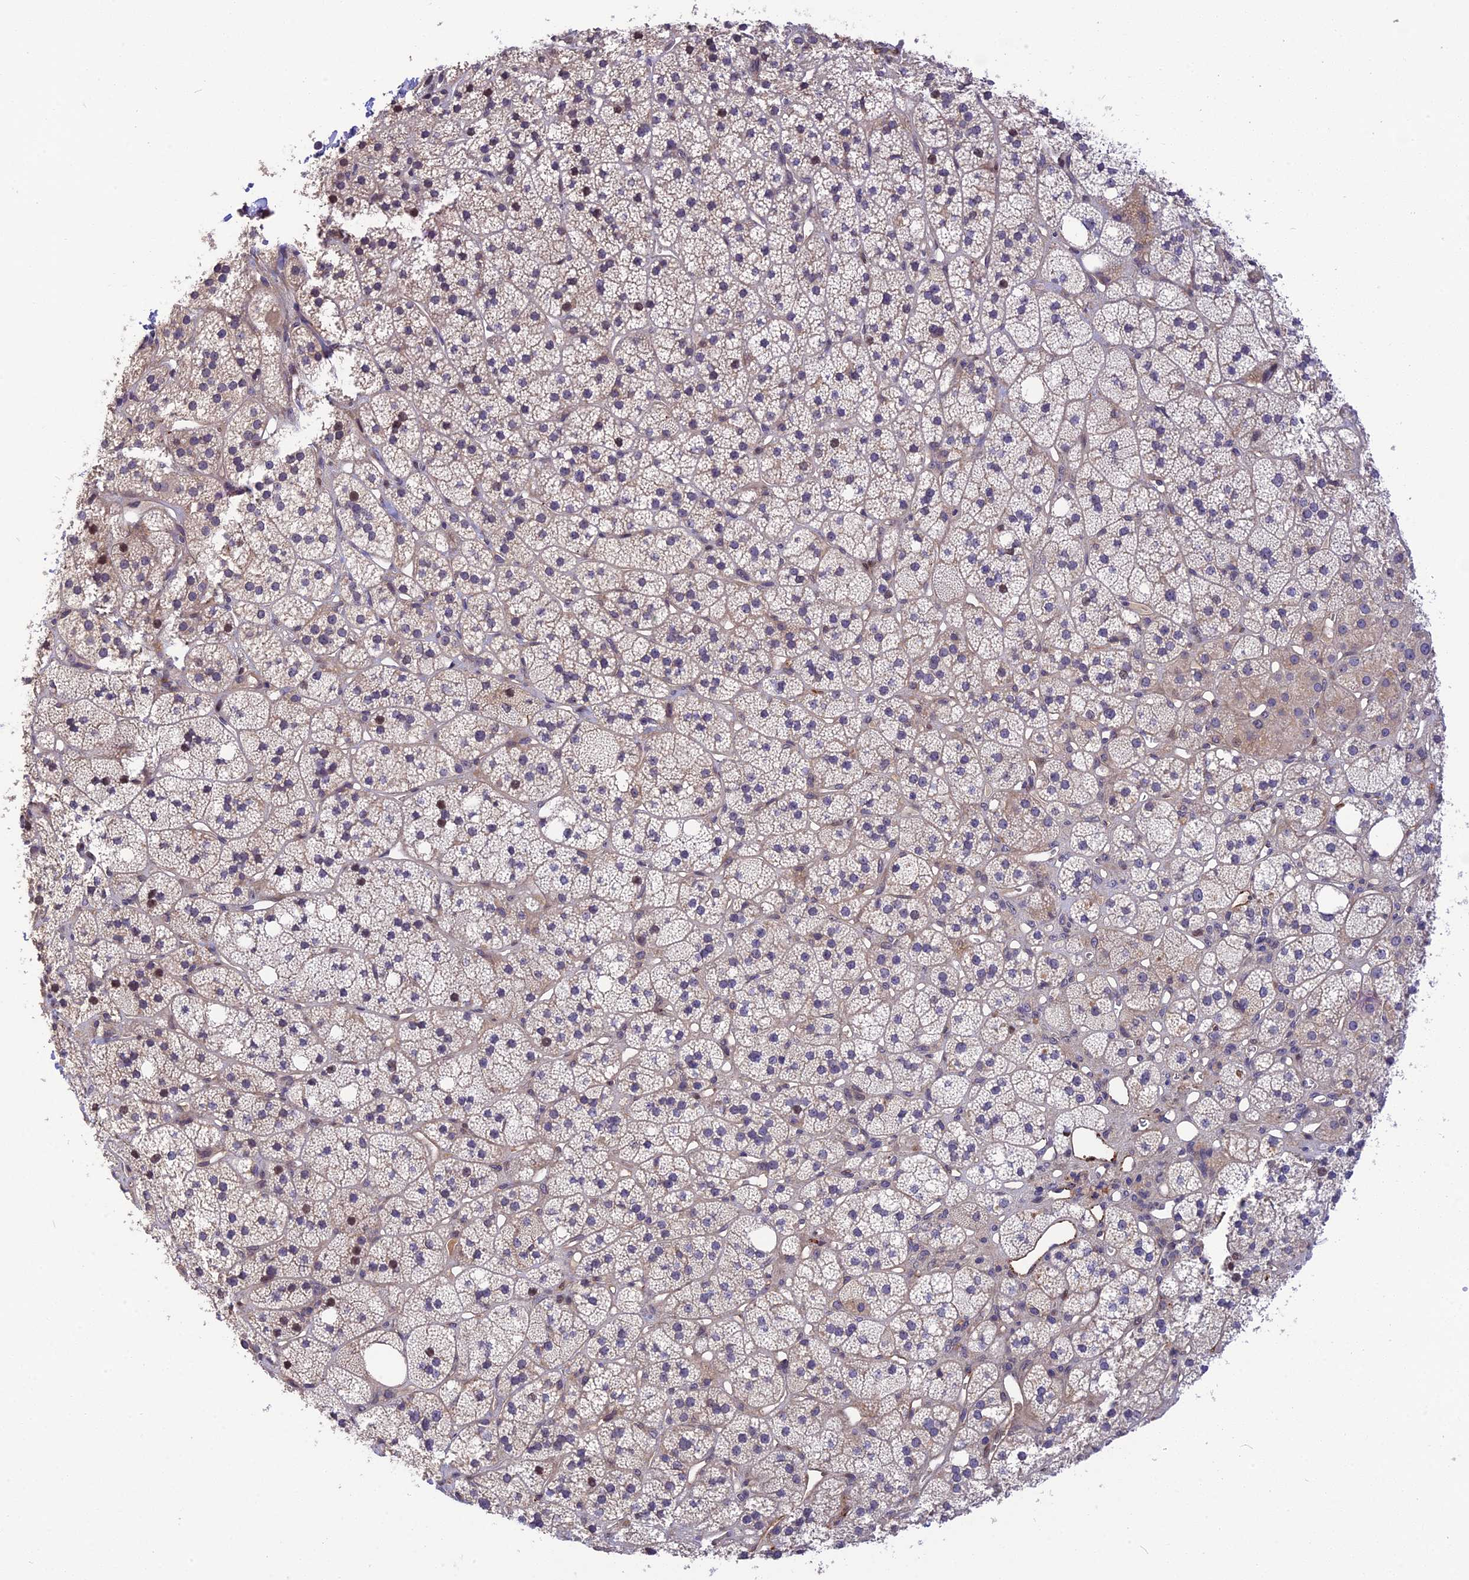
{"staining": {"intensity": "moderate", "quantity": "<25%", "location": "nuclear"}, "tissue": "adrenal gland", "cell_type": "Glandular cells", "image_type": "normal", "snomed": [{"axis": "morphology", "description": "Normal tissue, NOS"}, {"axis": "topography", "description": "Adrenal gland"}], "caption": "A micrograph showing moderate nuclear staining in approximately <25% of glandular cells in unremarkable adrenal gland, as visualized by brown immunohistochemical staining.", "gene": "MFSD2A", "patient": {"sex": "male", "age": 61}}